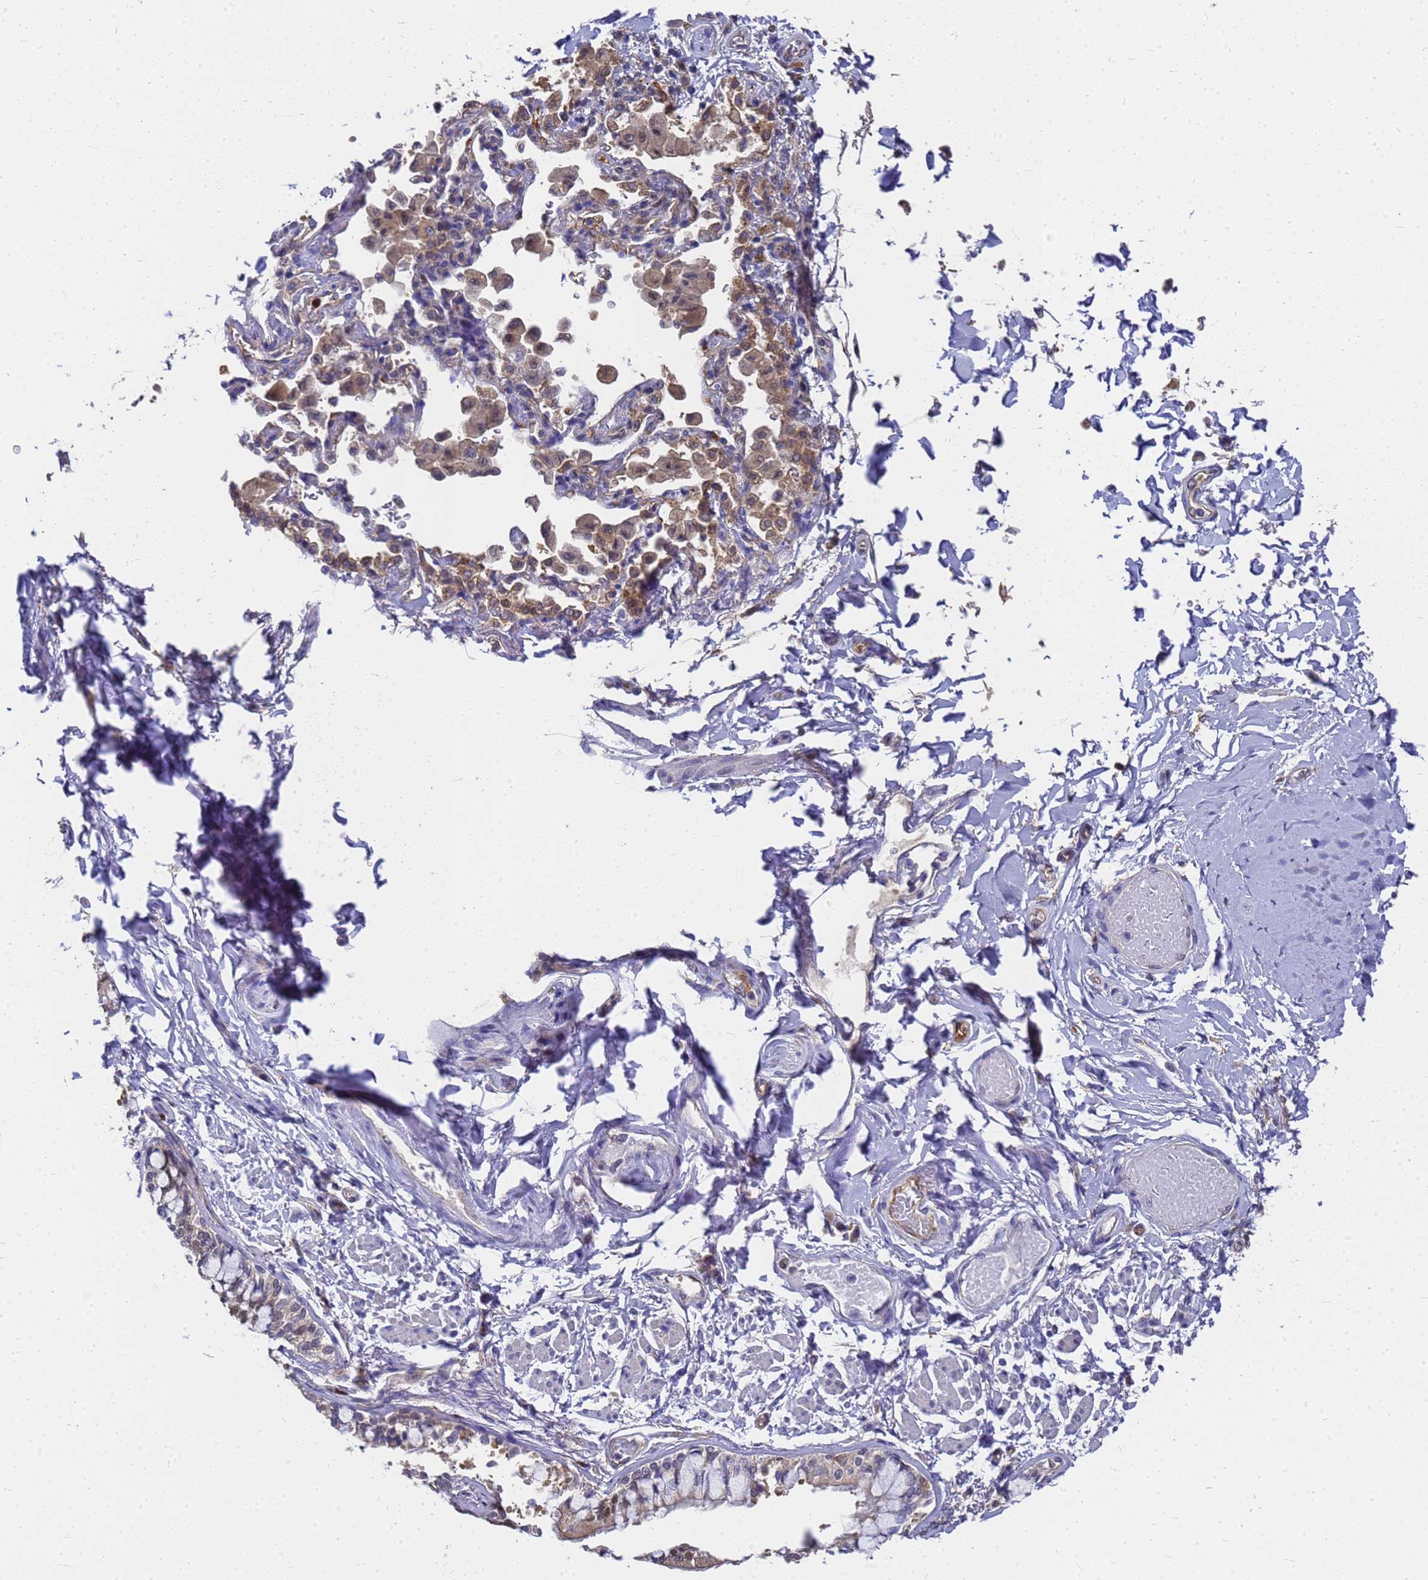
{"staining": {"intensity": "moderate", "quantity": "25%-75%", "location": "cytoplasmic/membranous"}, "tissue": "bronchus", "cell_type": "Respiratory epithelial cells", "image_type": "normal", "snomed": [{"axis": "morphology", "description": "Normal tissue, NOS"}, {"axis": "morphology", "description": "Inflammation, NOS"}, {"axis": "topography", "description": "Lung"}], "caption": "A brown stain shows moderate cytoplasmic/membranous staining of a protein in respiratory epithelial cells of unremarkable bronchus.", "gene": "SLC35E2B", "patient": {"sex": "female", "age": 46}}